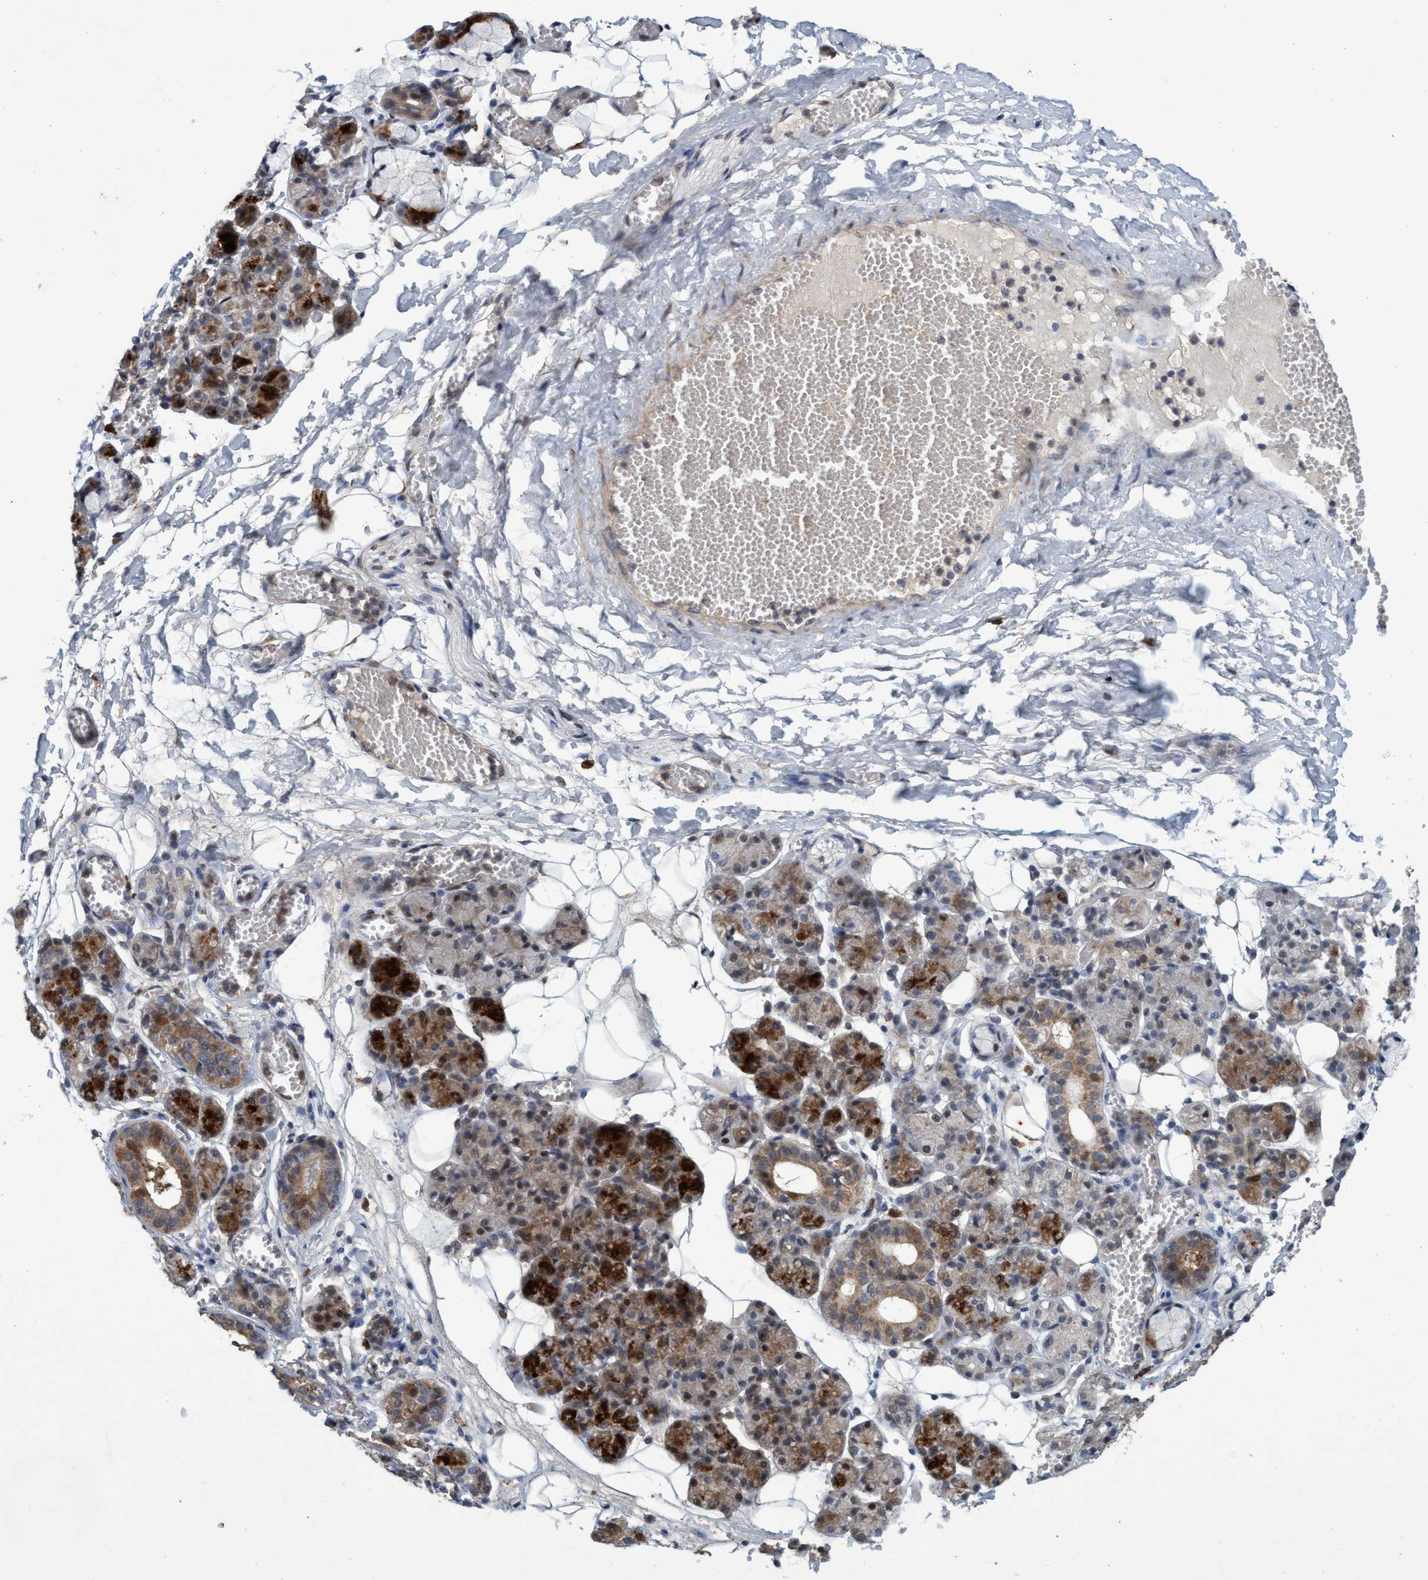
{"staining": {"intensity": "strong", "quantity": "<25%", "location": "cytoplasmic/membranous"}, "tissue": "salivary gland", "cell_type": "Glandular cells", "image_type": "normal", "snomed": [{"axis": "morphology", "description": "Normal tissue, NOS"}, {"axis": "topography", "description": "Salivary gland"}], "caption": "Glandular cells show strong cytoplasmic/membranous staining in approximately <25% of cells in unremarkable salivary gland. Using DAB (3,3'-diaminobenzidine) (brown) and hematoxylin (blue) stains, captured at high magnification using brightfield microscopy.", "gene": "ZNF677", "patient": {"sex": "male", "age": 63}}